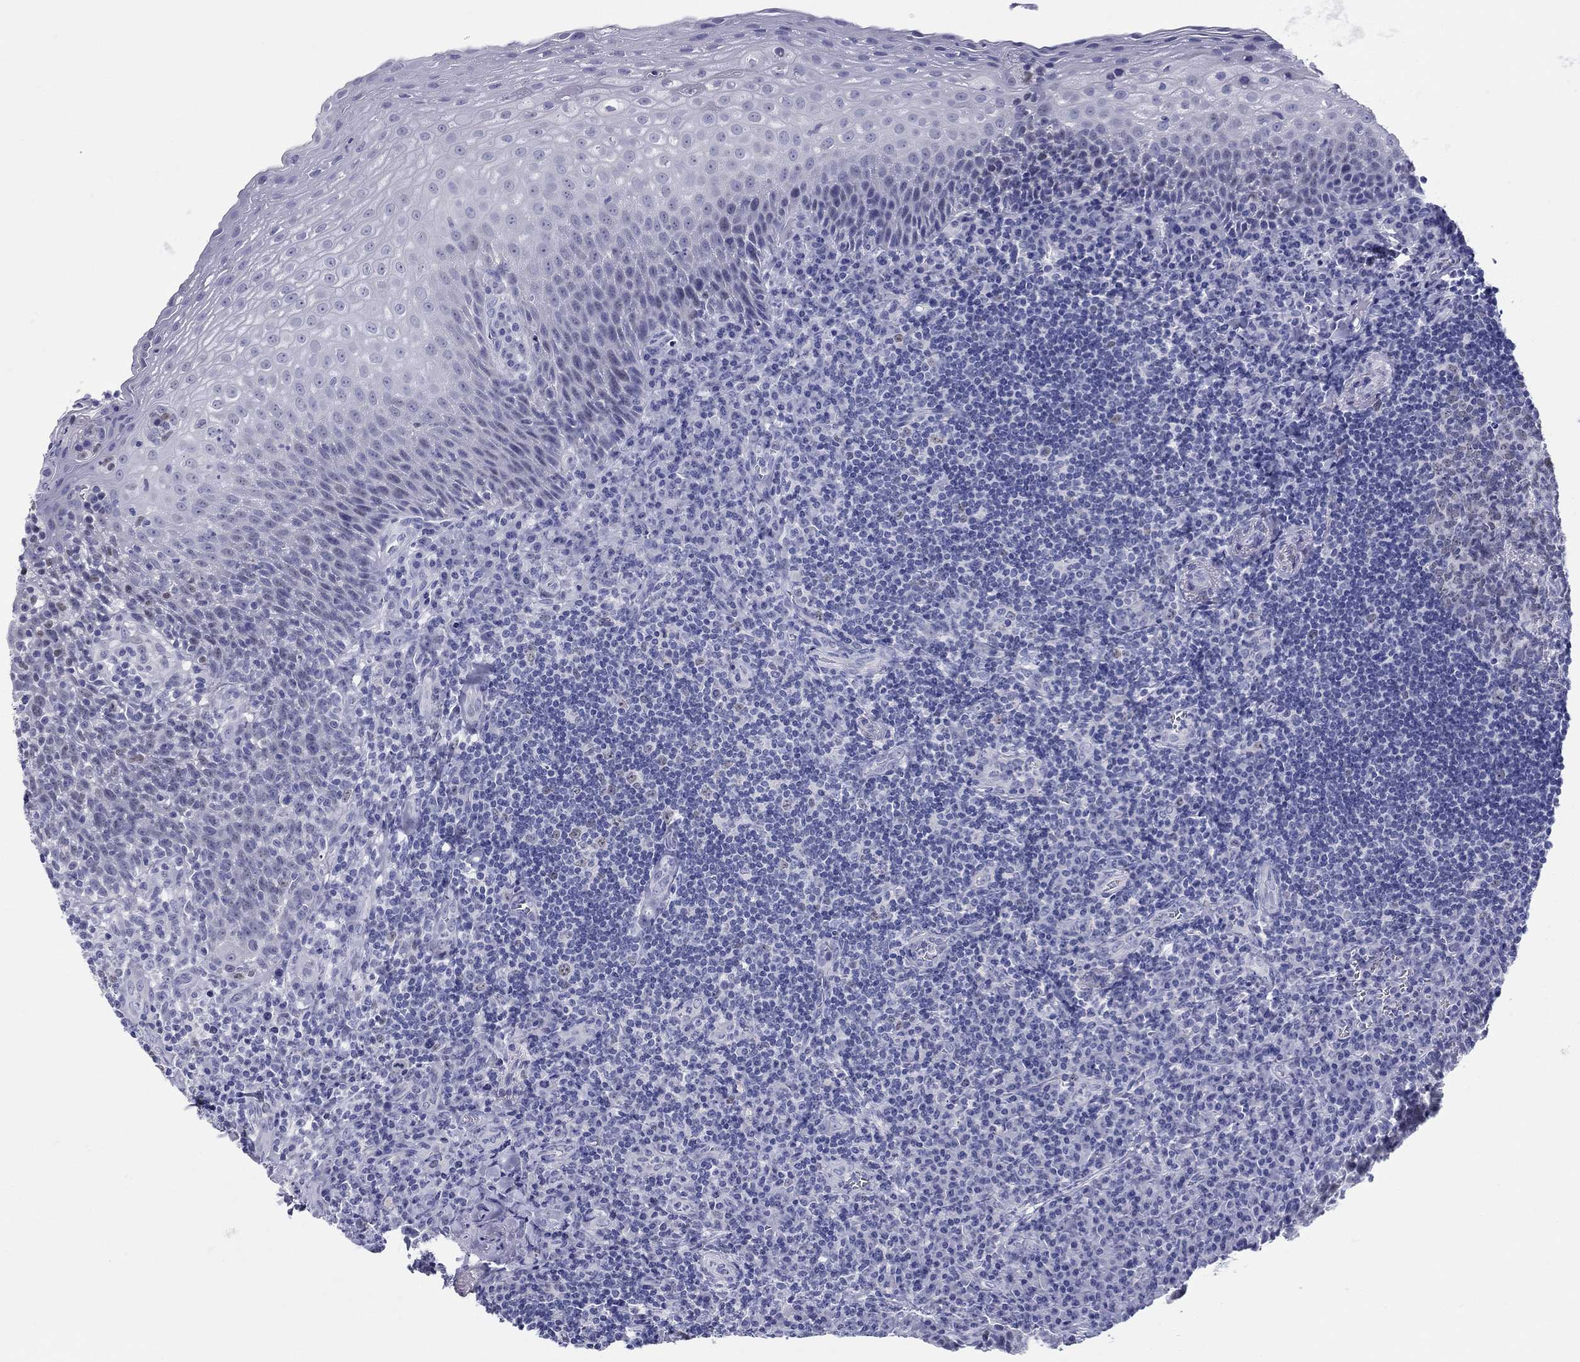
{"staining": {"intensity": "negative", "quantity": "none", "location": "none"}, "tissue": "tonsil", "cell_type": "Germinal center cells", "image_type": "normal", "snomed": [{"axis": "morphology", "description": "Normal tissue, NOS"}, {"axis": "morphology", "description": "Inflammation, NOS"}, {"axis": "topography", "description": "Tonsil"}], "caption": "IHC micrograph of normal tonsil: tonsil stained with DAB shows no significant protein staining in germinal center cells. (Brightfield microscopy of DAB (3,3'-diaminobenzidine) IHC at high magnification).", "gene": "LAMP5", "patient": {"sex": "female", "age": 31}}